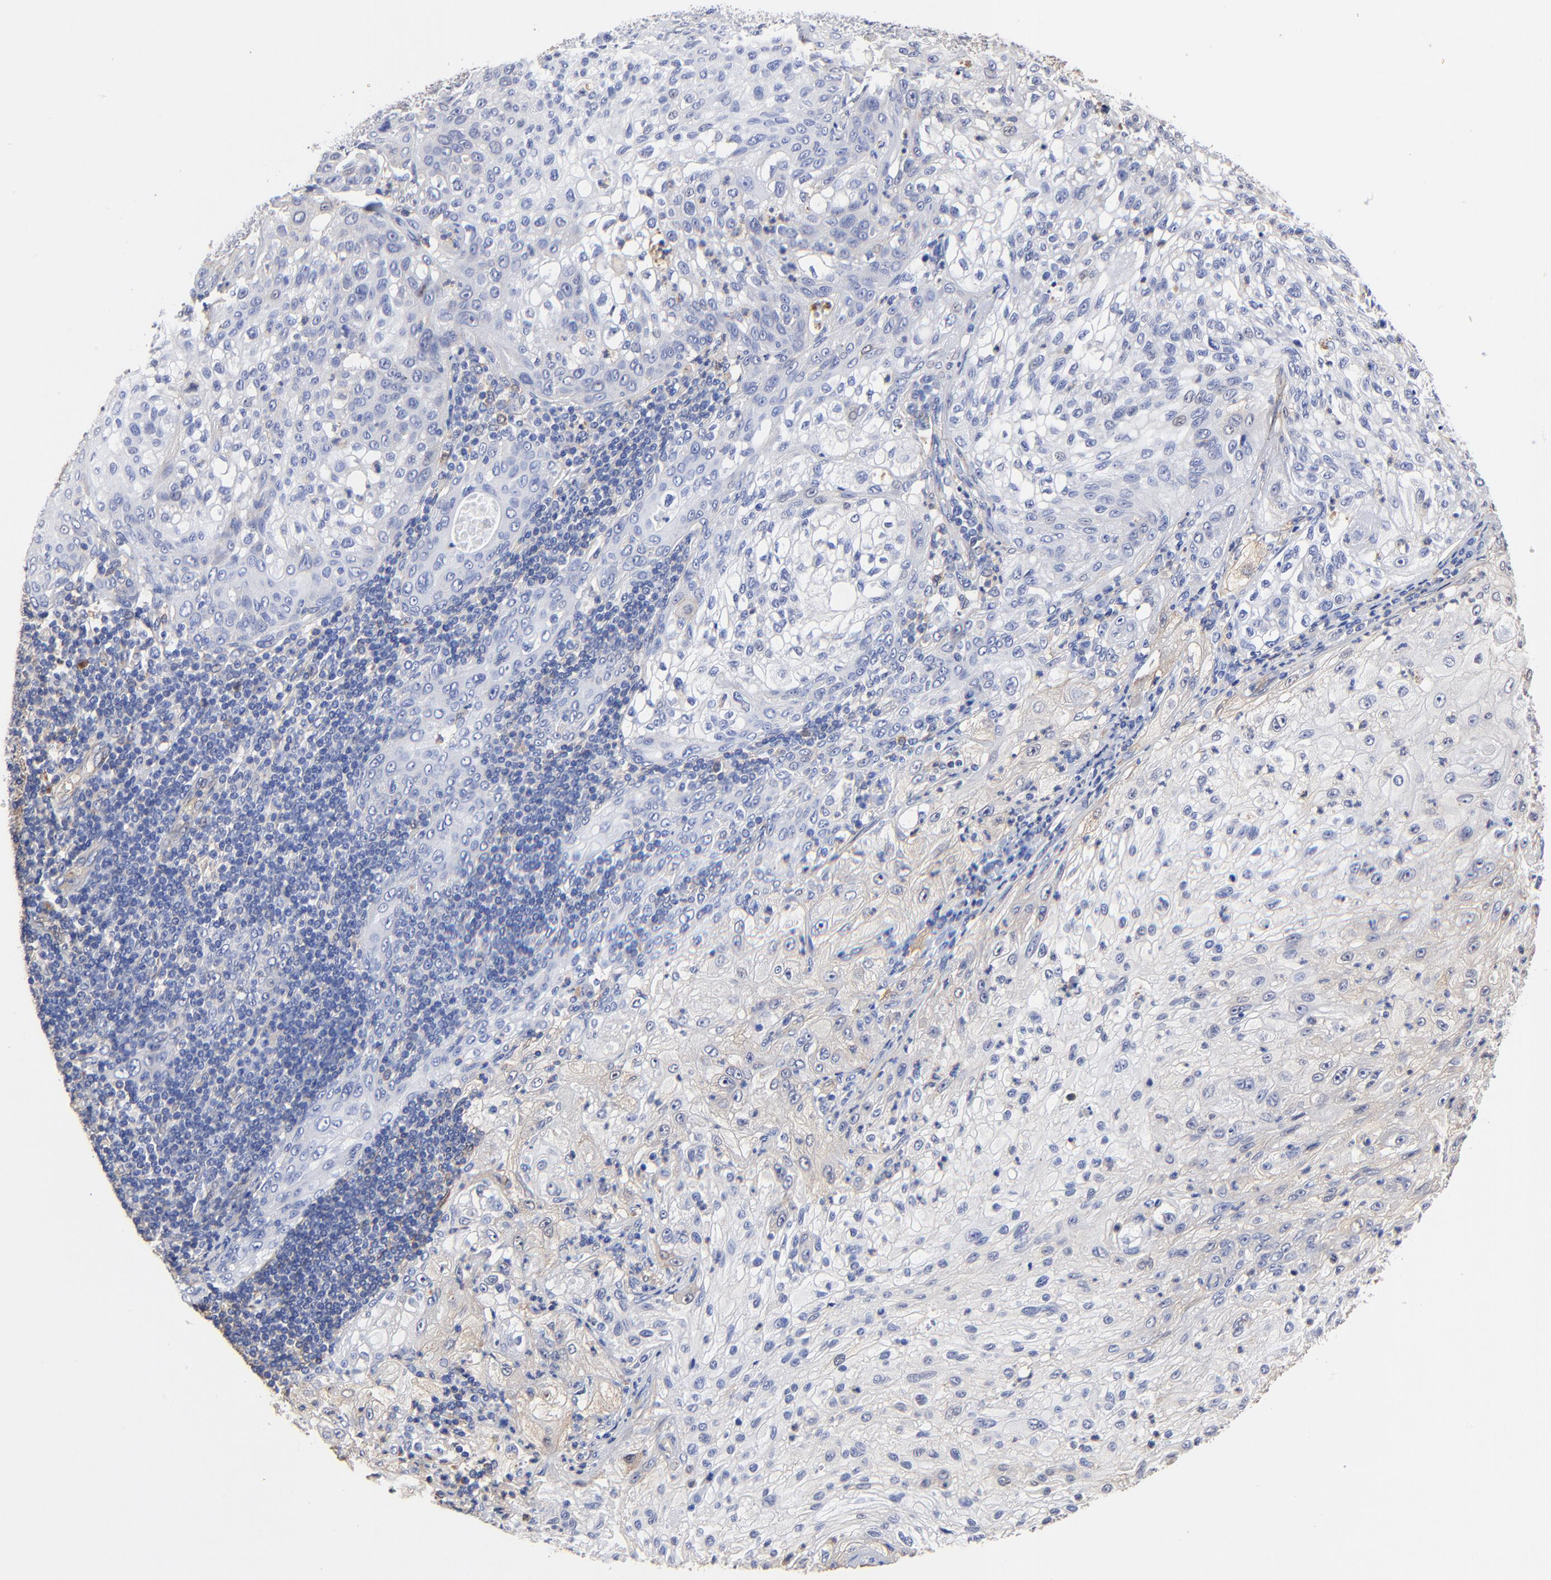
{"staining": {"intensity": "negative", "quantity": "none", "location": "none"}, "tissue": "lung cancer", "cell_type": "Tumor cells", "image_type": "cancer", "snomed": [{"axis": "morphology", "description": "Inflammation, NOS"}, {"axis": "morphology", "description": "Squamous cell carcinoma, NOS"}, {"axis": "topography", "description": "Lymph node"}, {"axis": "topography", "description": "Soft tissue"}, {"axis": "topography", "description": "Lung"}], "caption": "IHC micrograph of neoplastic tissue: lung cancer stained with DAB exhibits no significant protein positivity in tumor cells.", "gene": "TAGLN2", "patient": {"sex": "male", "age": 66}}